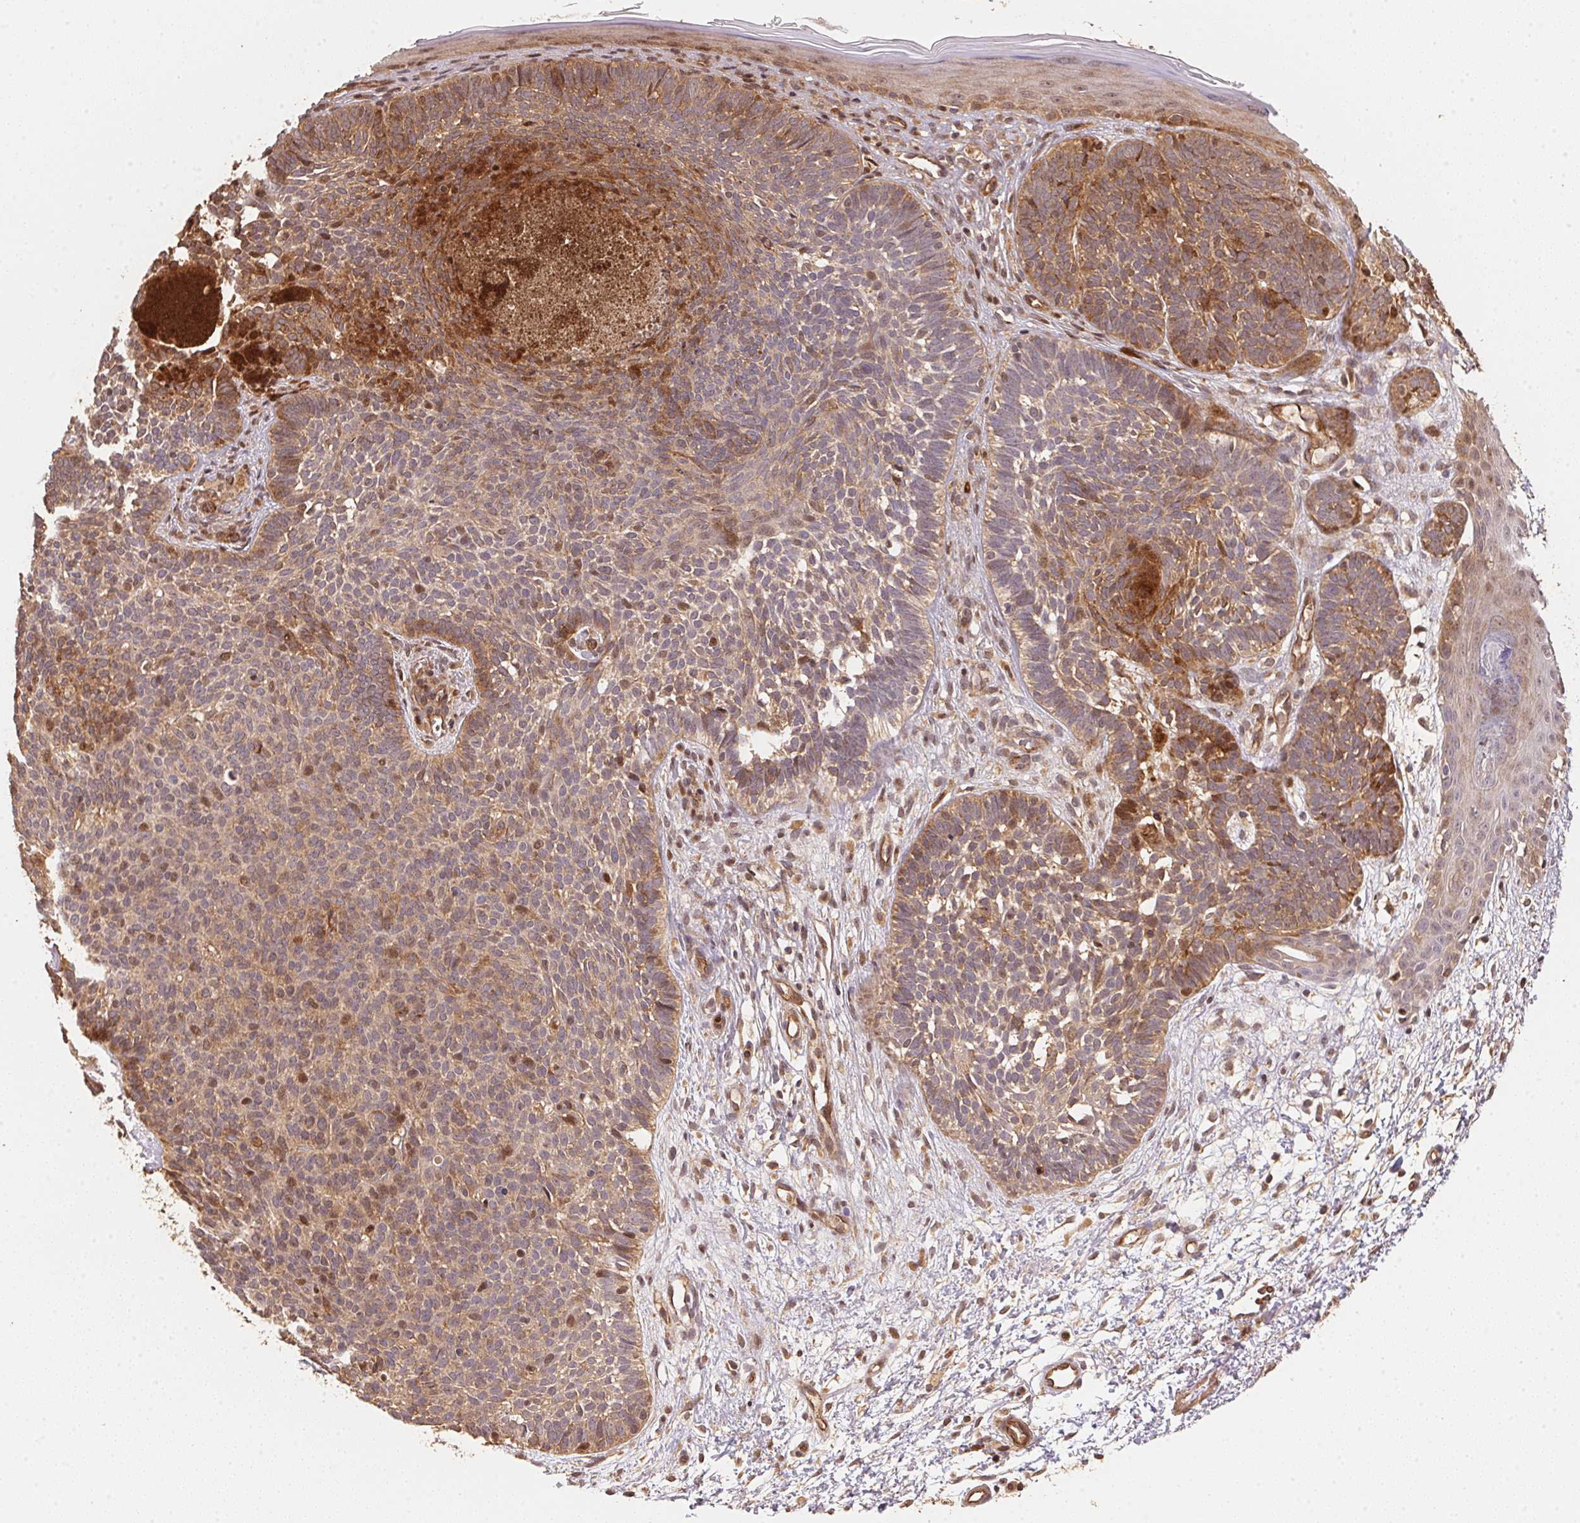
{"staining": {"intensity": "moderate", "quantity": "25%-75%", "location": "cytoplasmic/membranous"}, "tissue": "skin cancer", "cell_type": "Tumor cells", "image_type": "cancer", "snomed": [{"axis": "morphology", "description": "Basal cell carcinoma"}, {"axis": "topography", "description": "Skin"}], "caption": "Immunohistochemistry (IHC) of skin basal cell carcinoma exhibits medium levels of moderate cytoplasmic/membranous staining in about 25%-75% of tumor cells.", "gene": "TMEM222", "patient": {"sex": "female", "age": 85}}